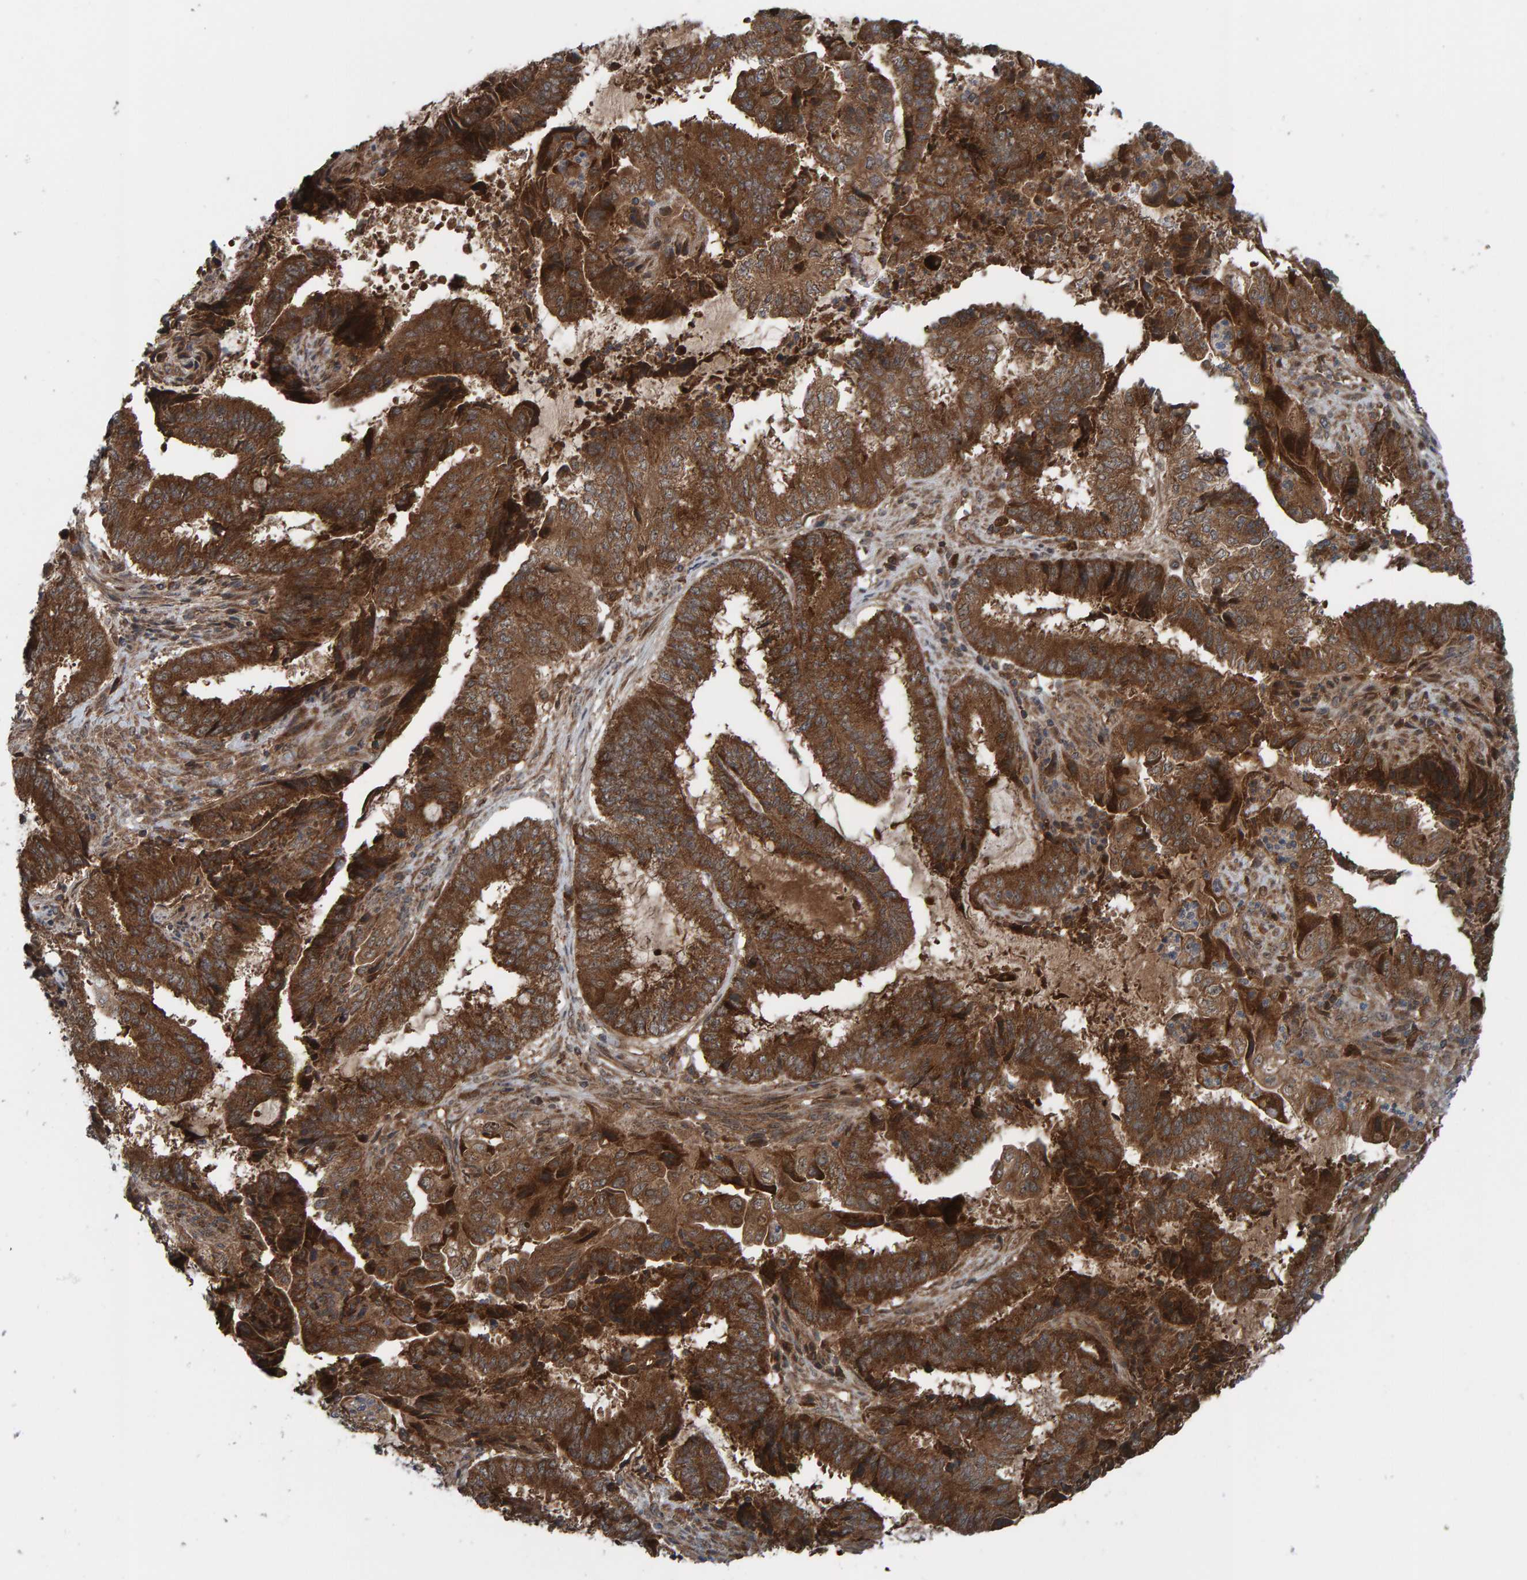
{"staining": {"intensity": "strong", "quantity": ">75%", "location": "cytoplasmic/membranous"}, "tissue": "endometrial cancer", "cell_type": "Tumor cells", "image_type": "cancer", "snomed": [{"axis": "morphology", "description": "Adenocarcinoma, NOS"}, {"axis": "topography", "description": "Endometrium"}], "caption": "About >75% of tumor cells in human adenocarcinoma (endometrial) show strong cytoplasmic/membranous protein staining as visualized by brown immunohistochemical staining.", "gene": "CUEDC1", "patient": {"sex": "female", "age": 51}}